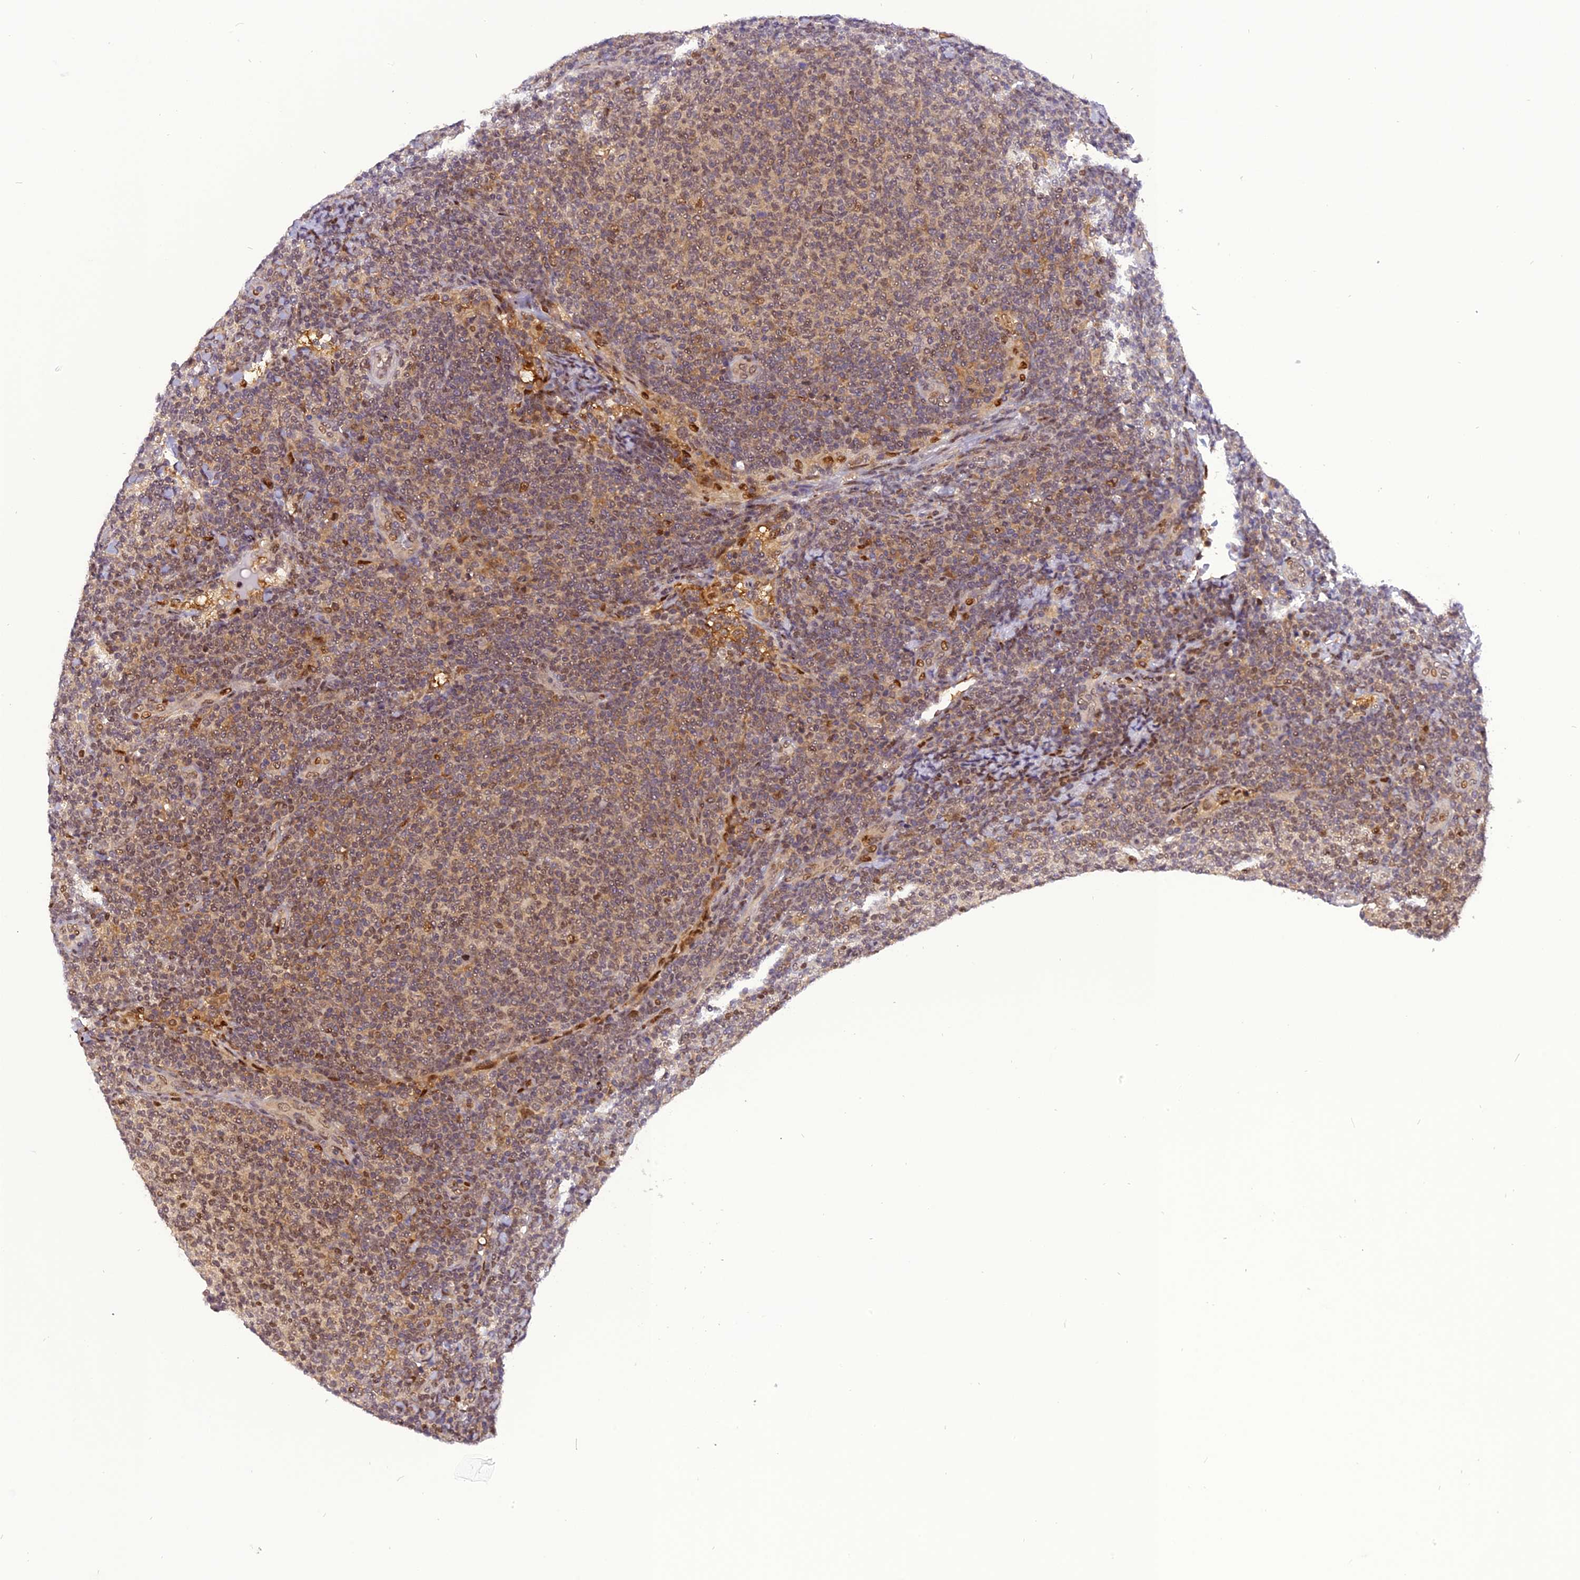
{"staining": {"intensity": "moderate", "quantity": "<25%", "location": "nuclear"}, "tissue": "lymphoma", "cell_type": "Tumor cells", "image_type": "cancer", "snomed": [{"axis": "morphology", "description": "Malignant lymphoma, non-Hodgkin's type, Low grade"}, {"axis": "topography", "description": "Lymph node"}], "caption": "About <25% of tumor cells in human lymphoma display moderate nuclear protein positivity as visualized by brown immunohistochemical staining.", "gene": "RABGGTA", "patient": {"sex": "male", "age": 66}}